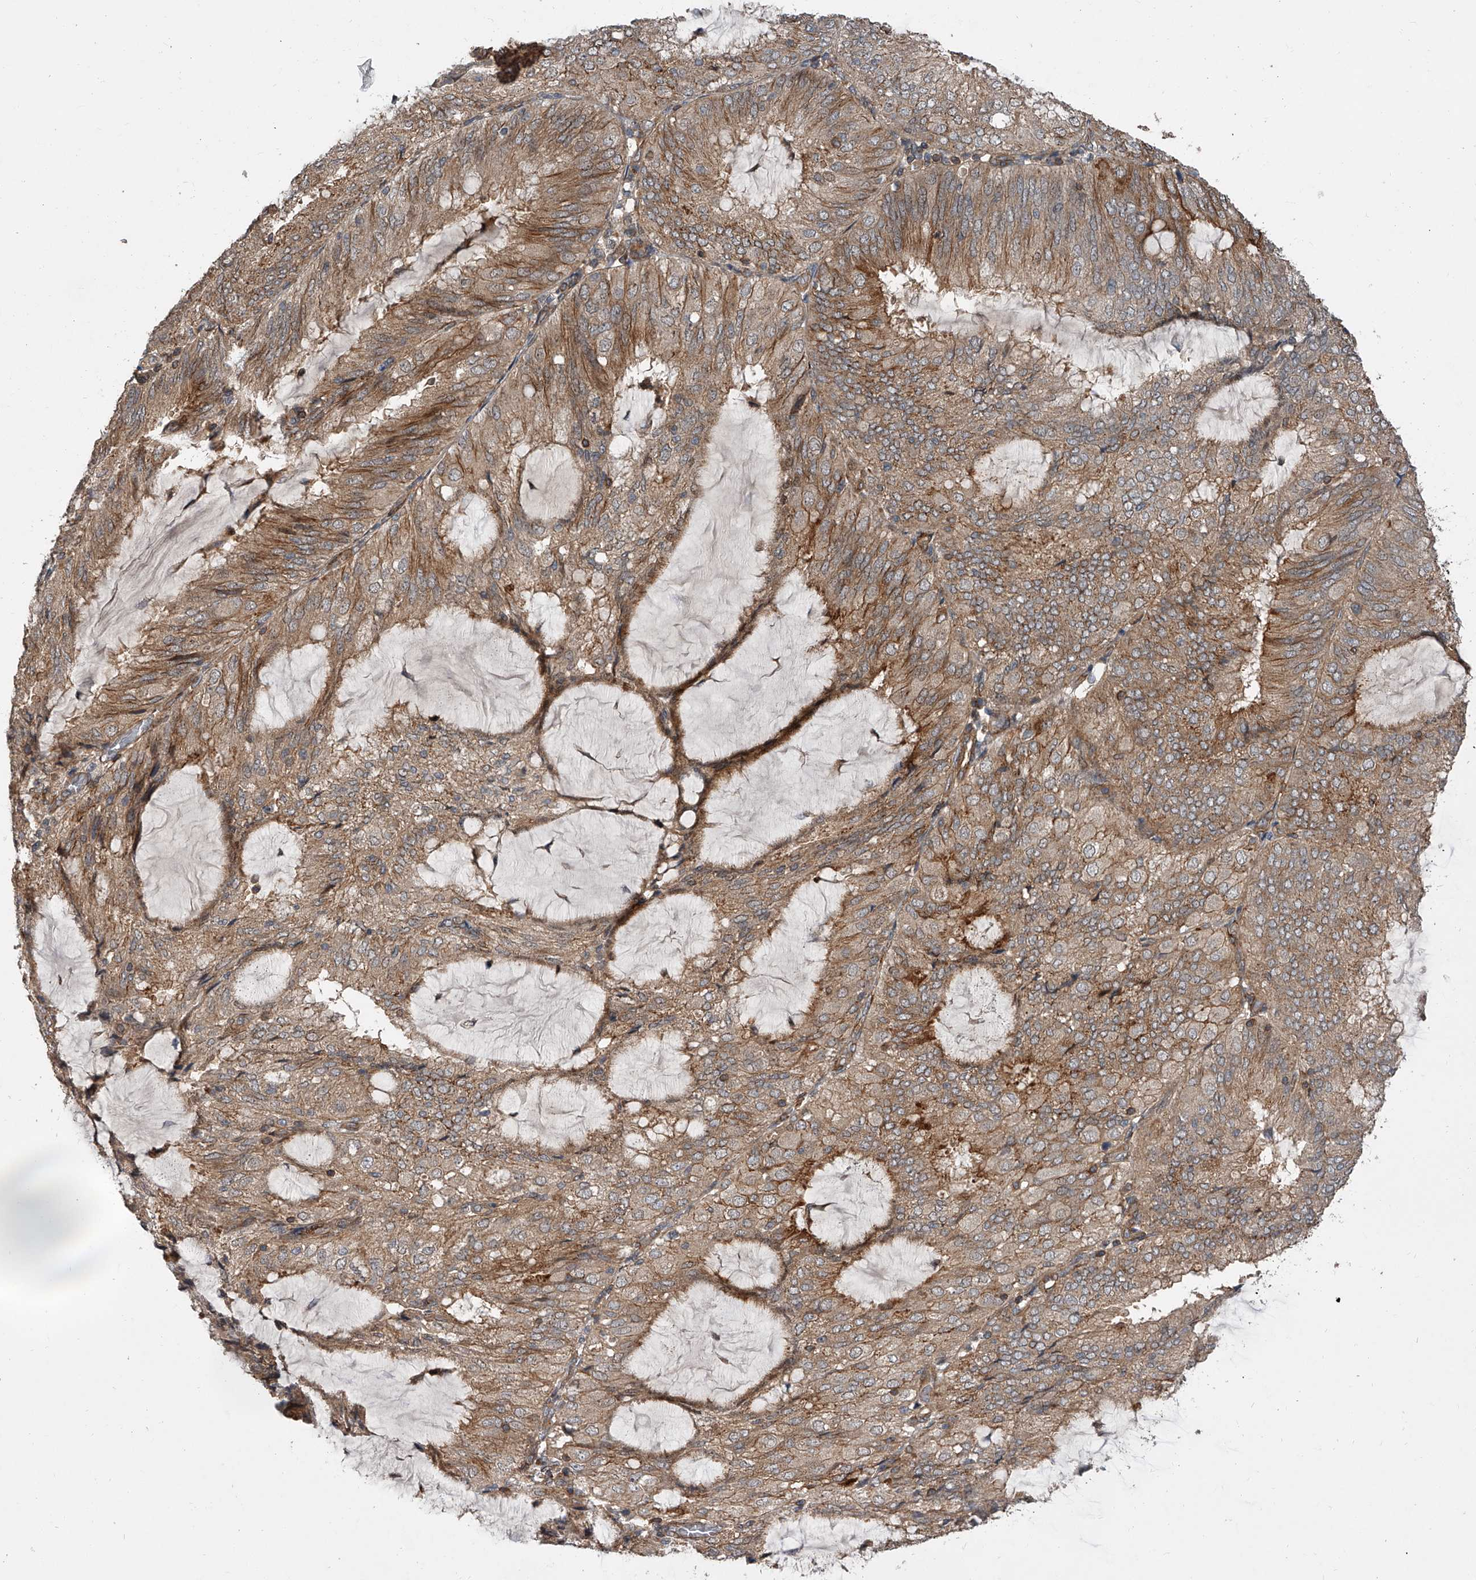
{"staining": {"intensity": "moderate", "quantity": ">75%", "location": "cytoplasmic/membranous"}, "tissue": "endometrial cancer", "cell_type": "Tumor cells", "image_type": "cancer", "snomed": [{"axis": "morphology", "description": "Adenocarcinoma, NOS"}, {"axis": "topography", "description": "Endometrium"}], "caption": "Immunohistochemical staining of adenocarcinoma (endometrial) shows medium levels of moderate cytoplasmic/membranous protein staining in about >75% of tumor cells.", "gene": "USP47", "patient": {"sex": "female", "age": 81}}